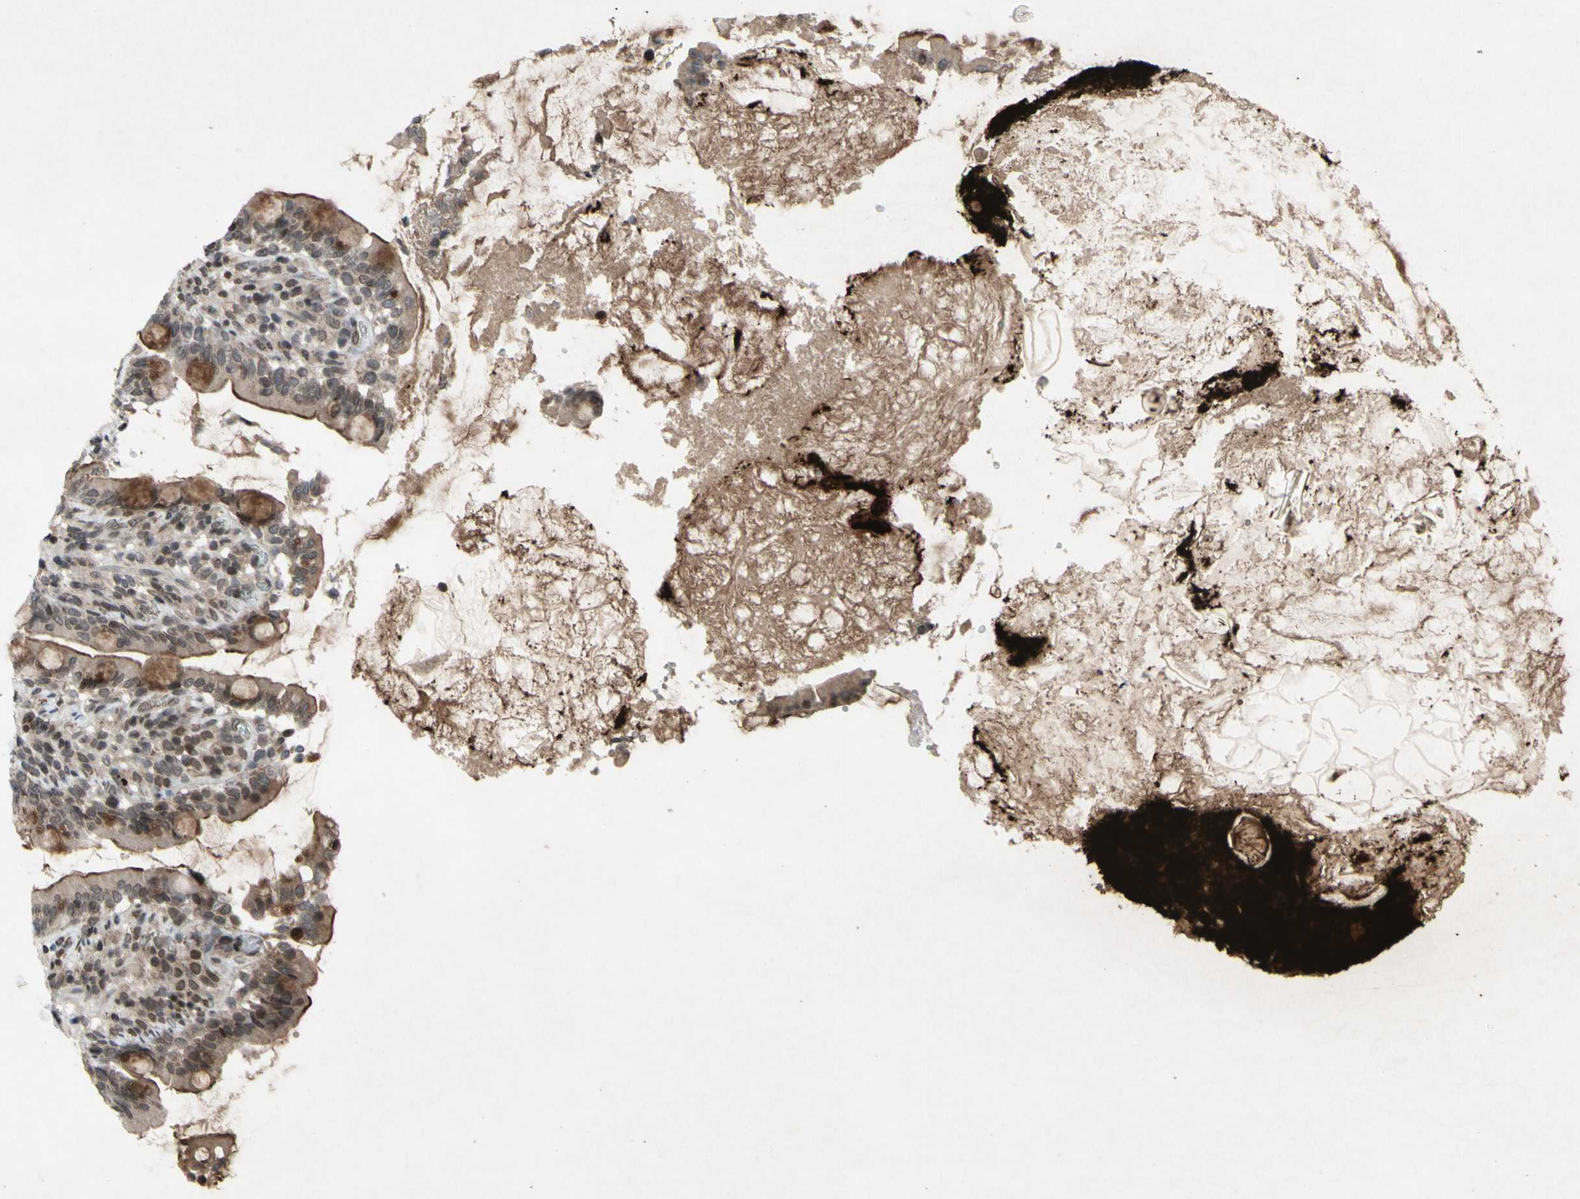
{"staining": {"intensity": "weak", "quantity": "25%-75%", "location": "cytoplasmic/membranous,nuclear"}, "tissue": "small intestine", "cell_type": "Glandular cells", "image_type": "normal", "snomed": [{"axis": "morphology", "description": "Normal tissue, NOS"}, {"axis": "topography", "description": "Small intestine"}], "caption": "An image of human small intestine stained for a protein exhibits weak cytoplasmic/membranous,nuclear brown staining in glandular cells.", "gene": "XPO1", "patient": {"sex": "female", "age": 56}}